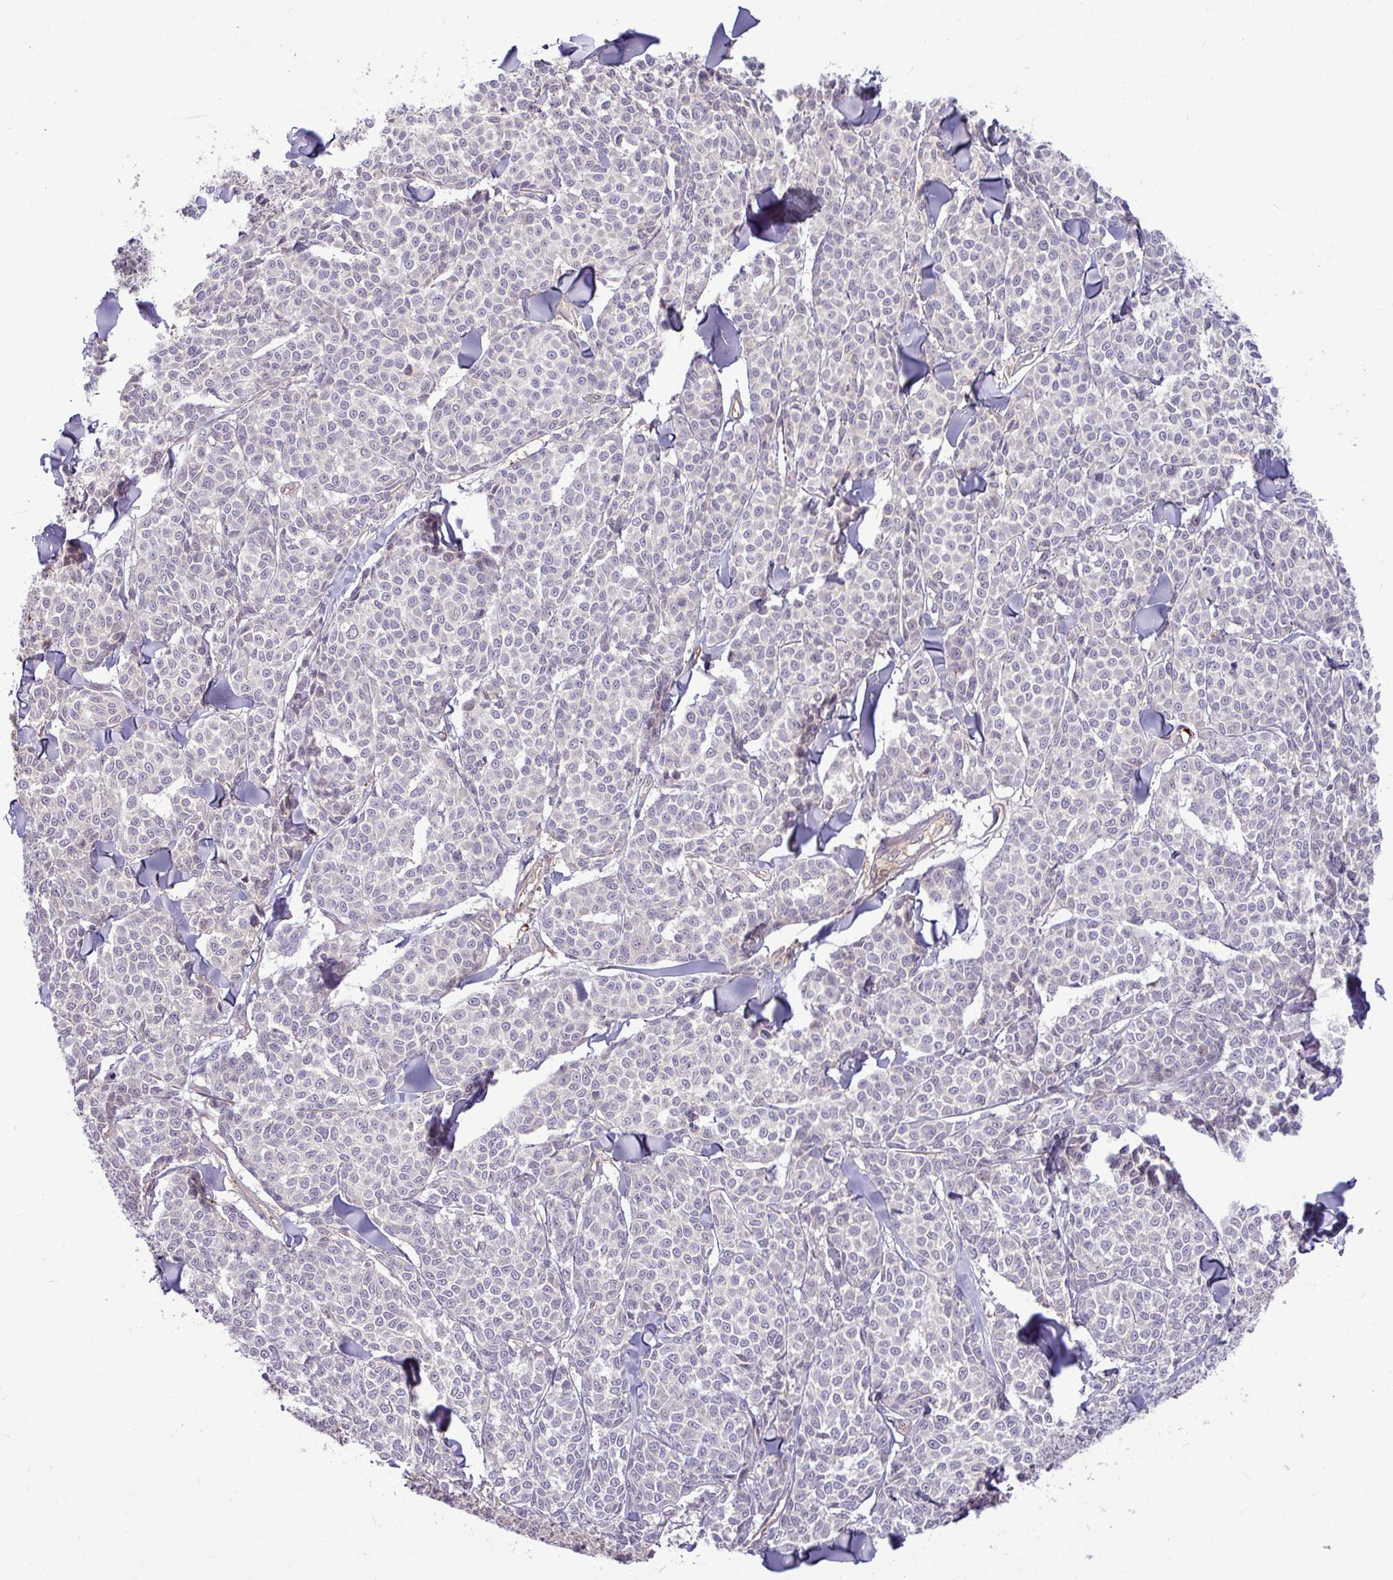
{"staining": {"intensity": "negative", "quantity": "none", "location": "none"}, "tissue": "melanoma", "cell_type": "Tumor cells", "image_type": "cancer", "snomed": [{"axis": "morphology", "description": "Malignant melanoma, NOS"}, {"axis": "topography", "description": "Skin"}], "caption": "This is a micrograph of immunohistochemistry (IHC) staining of malignant melanoma, which shows no staining in tumor cells. (Immunohistochemistry (ihc), brightfield microscopy, high magnification).", "gene": "B4GALNT4", "patient": {"sex": "male", "age": 46}}